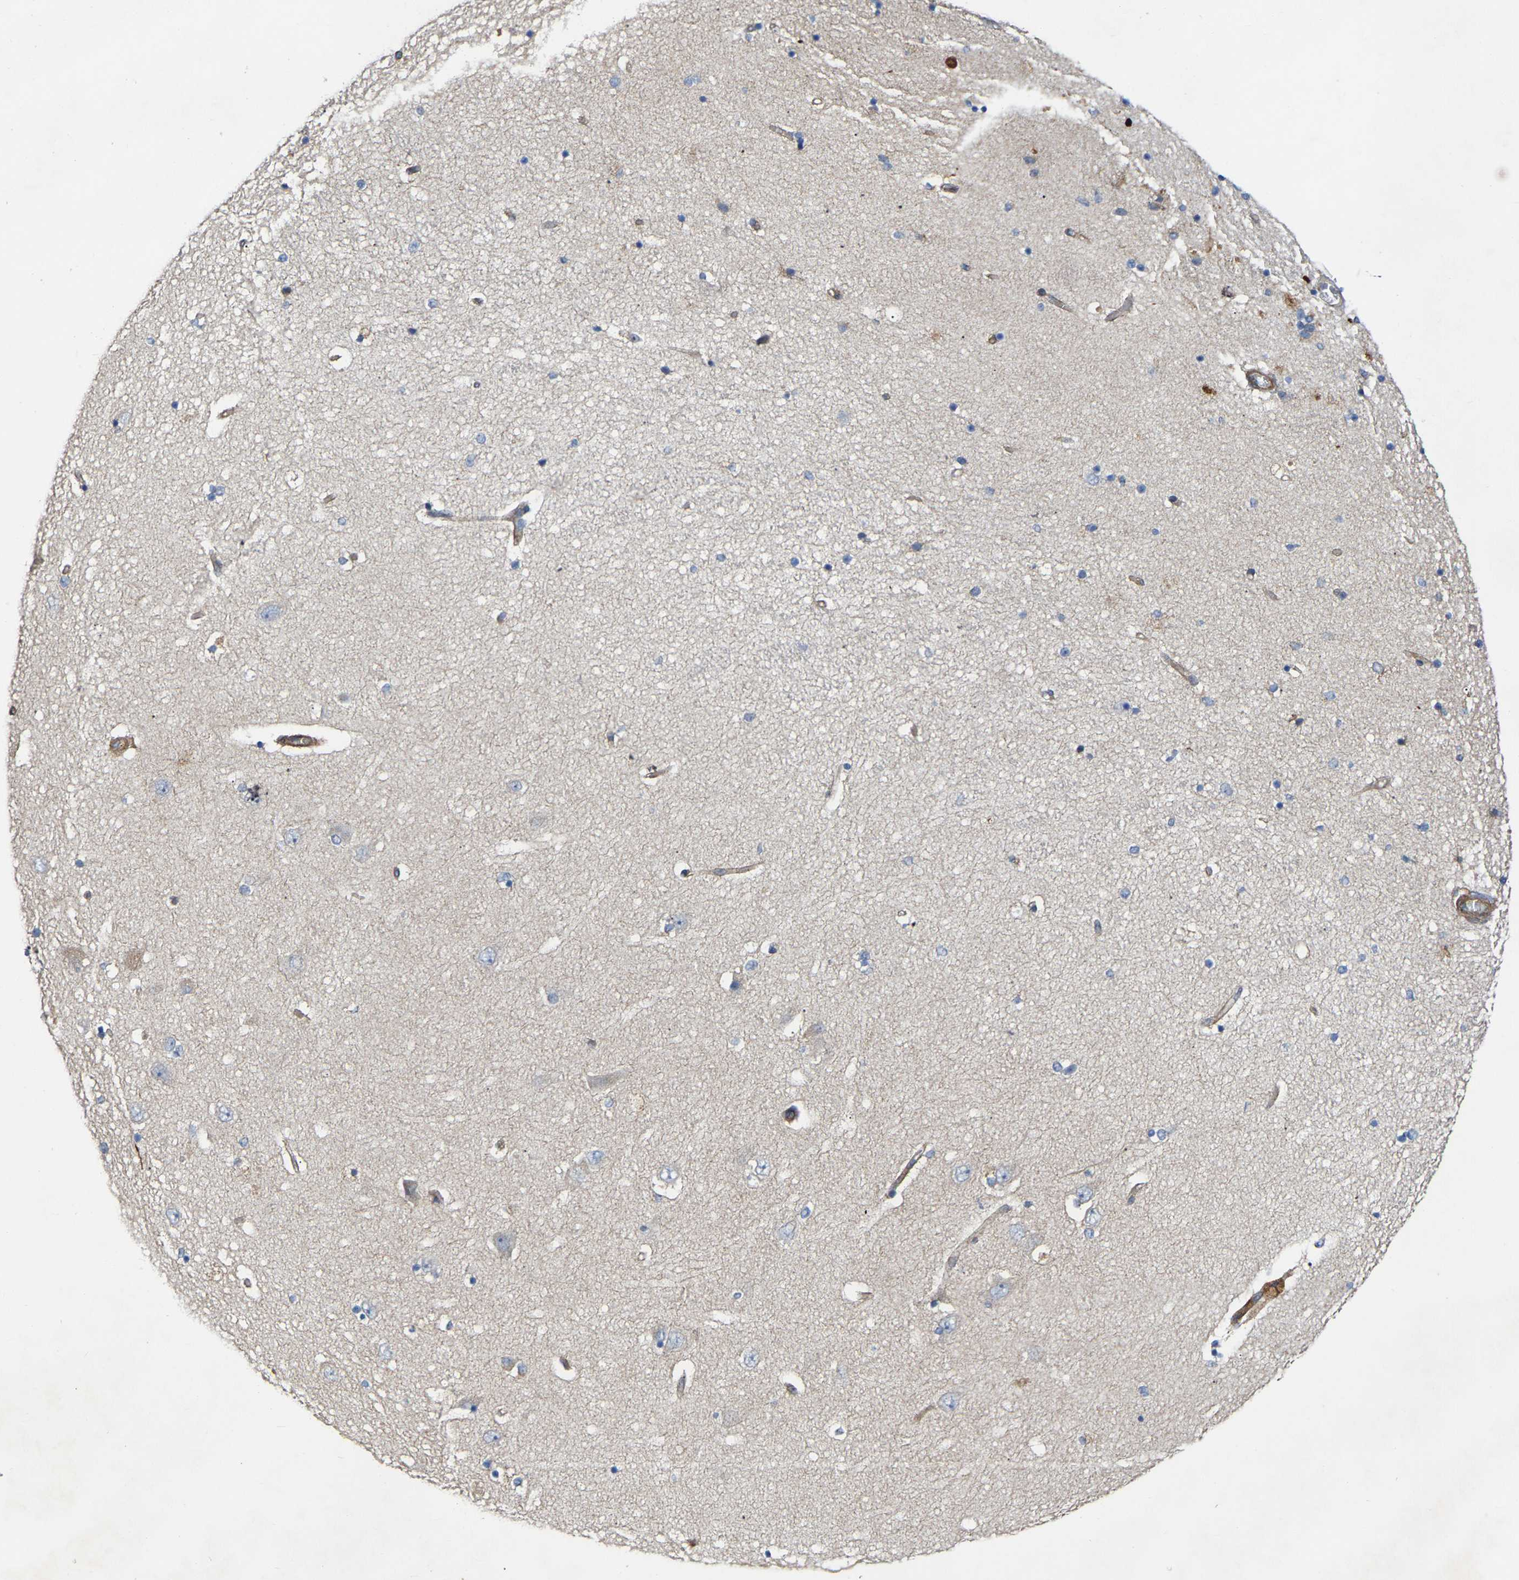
{"staining": {"intensity": "negative", "quantity": "none", "location": "none"}, "tissue": "hippocampus", "cell_type": "Glial cells", "image_type": "normal", "snomed": [{"axis": "morphology", "description": "Normal tissue, NOS"}, {"axis": "topography", "description": "Hippocampus"}], "caption": "Immunohistochemical staining of unremarkable human hippocampus demonstrates no significant staining in glial cells.", "gene": "TOR1B", "patient": {"sex": "female", "age": 54}}